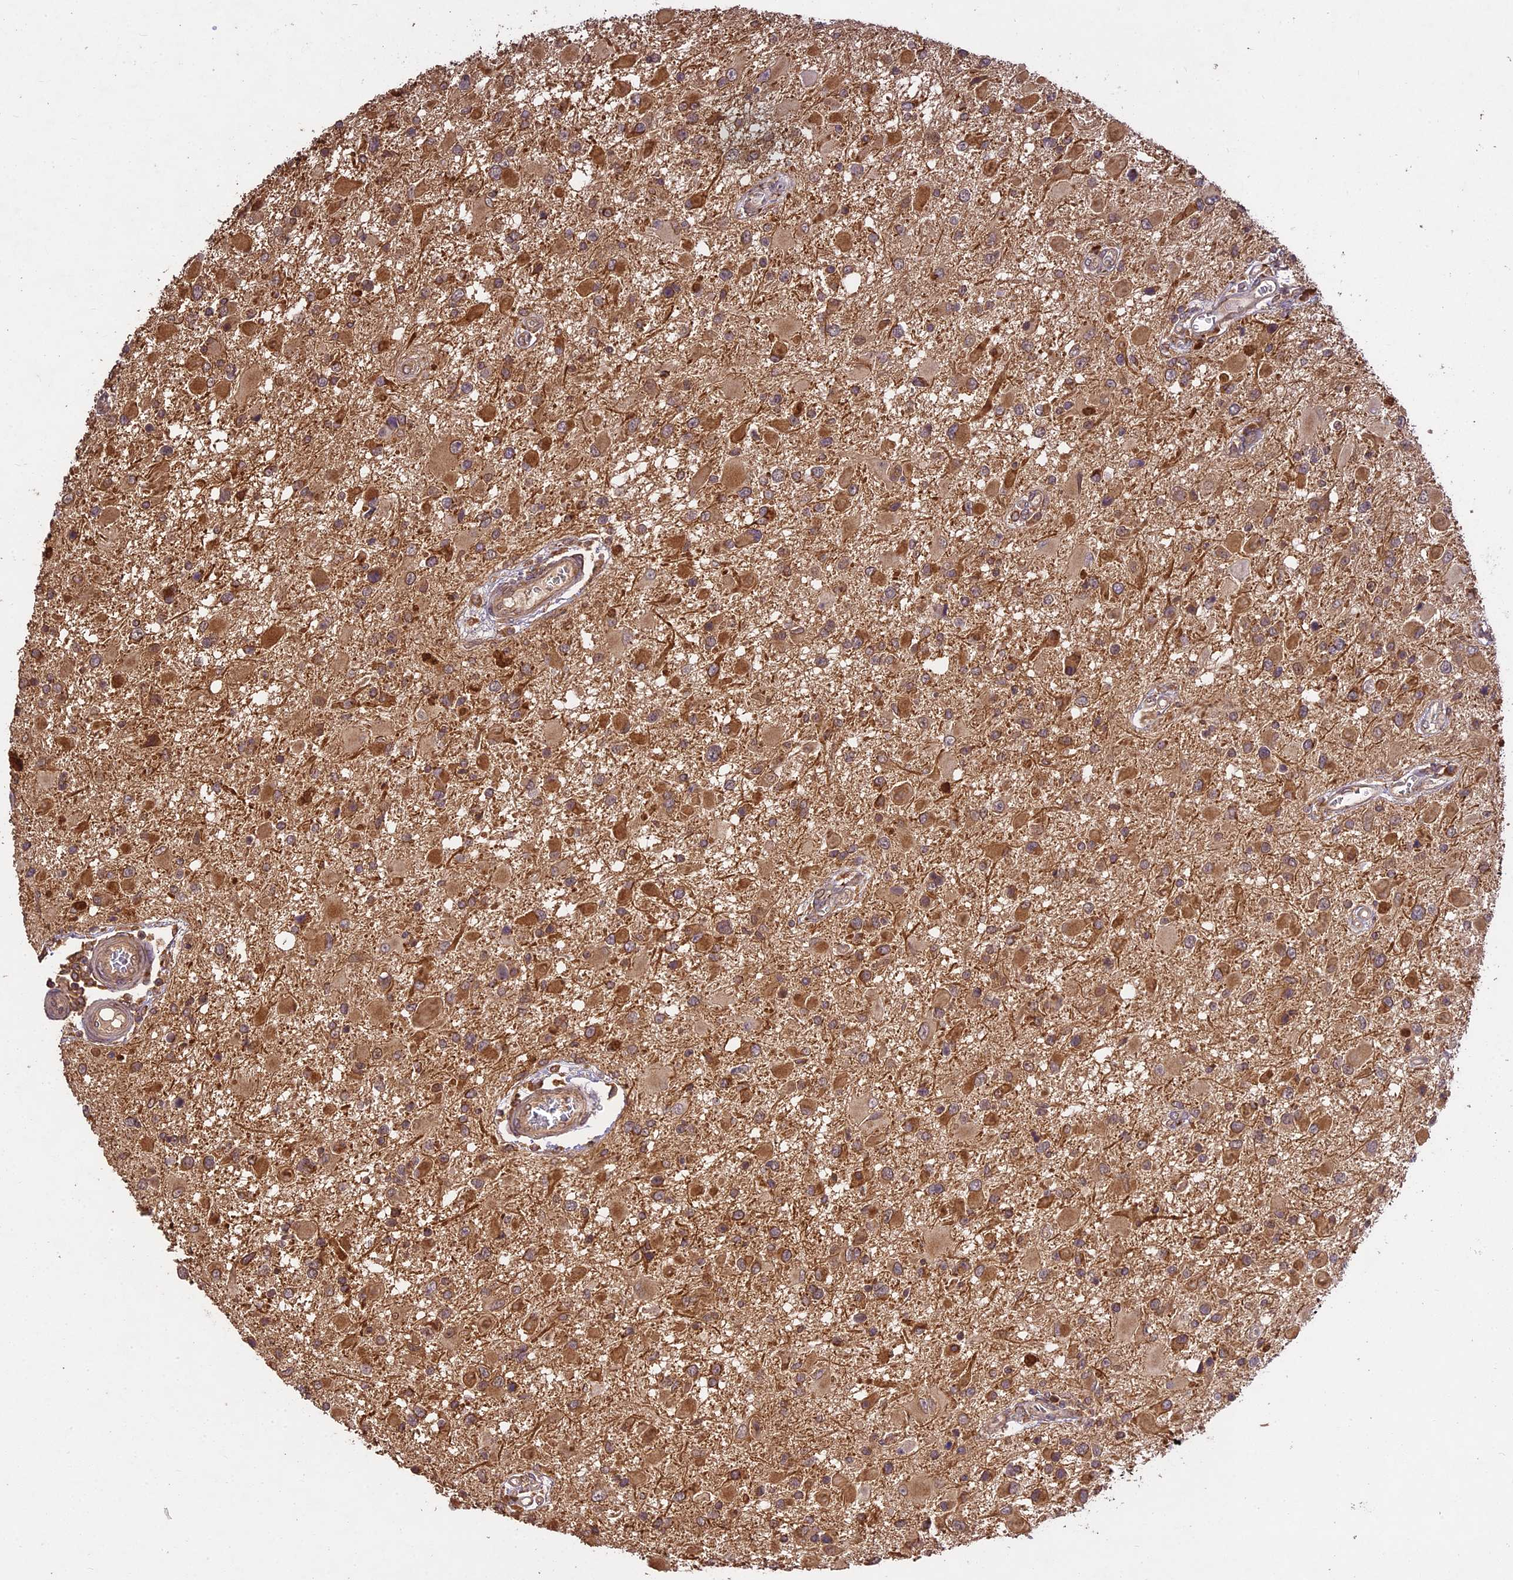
{"staining": {"intensity": "moderate", "quantity": ">75%", "location": "cytoplasmic/membranous"}, "tissue": "glioma", "cell_type": "Tumor cells", "image_type": "cancer", "snomed": [{"axis": "morphology", "description": "Glioma, malignant, High grade"}, {"axis": "topography", "description": "Brain"}], "caption": "A histopathology image showing moderate cytoplasmic/membranous staining in approximately >75% of tumor cells in malignant high-grade glioma, as visualized by brown immunohistochemical staining.", "gene": "BRAP", "patient": {"sex": "male", "age": 53}}